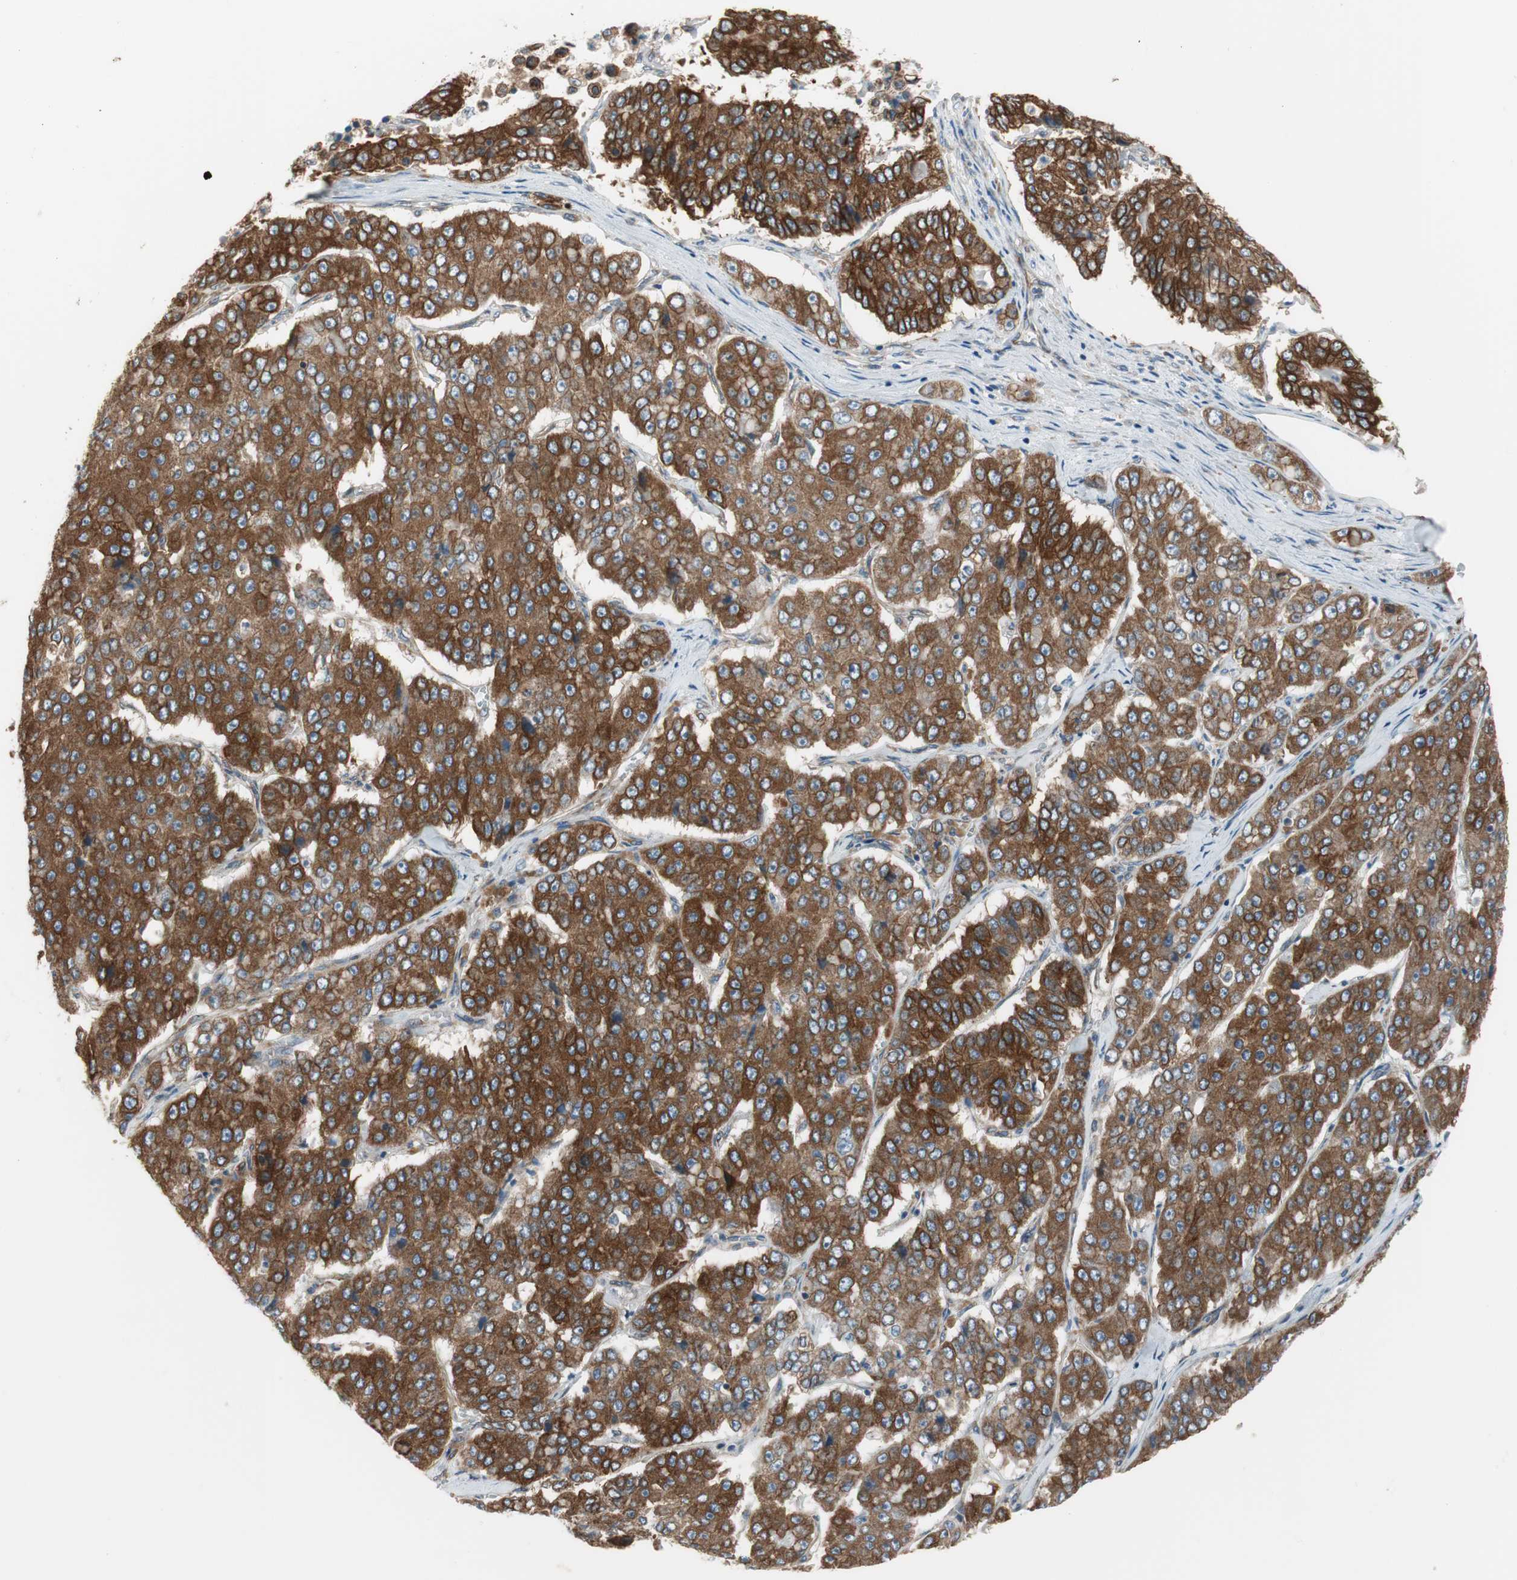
{"staining": {"intensity": "strong", "quantity": ">75%", "location": "cytoplasmic/membranous"}, "tissue": "pancreatic cancer", "cell_type": "Tumor cells", "image_type": "cancer", "snomed": [{"axis": "morphology", "description": "Adenocarcinoma, NOS"}, {"axis": "topography", "description": "Pancreas"}], "caption": "Immunohistochemical staining of human adenocarcinoma (pancreatic) exhibits high levels of strong cytoplasmic/membranous protein positivity in about >75% of tumor cells.", "gene": "CLCC1", "patient": {"sex": "male", "age": 50}}